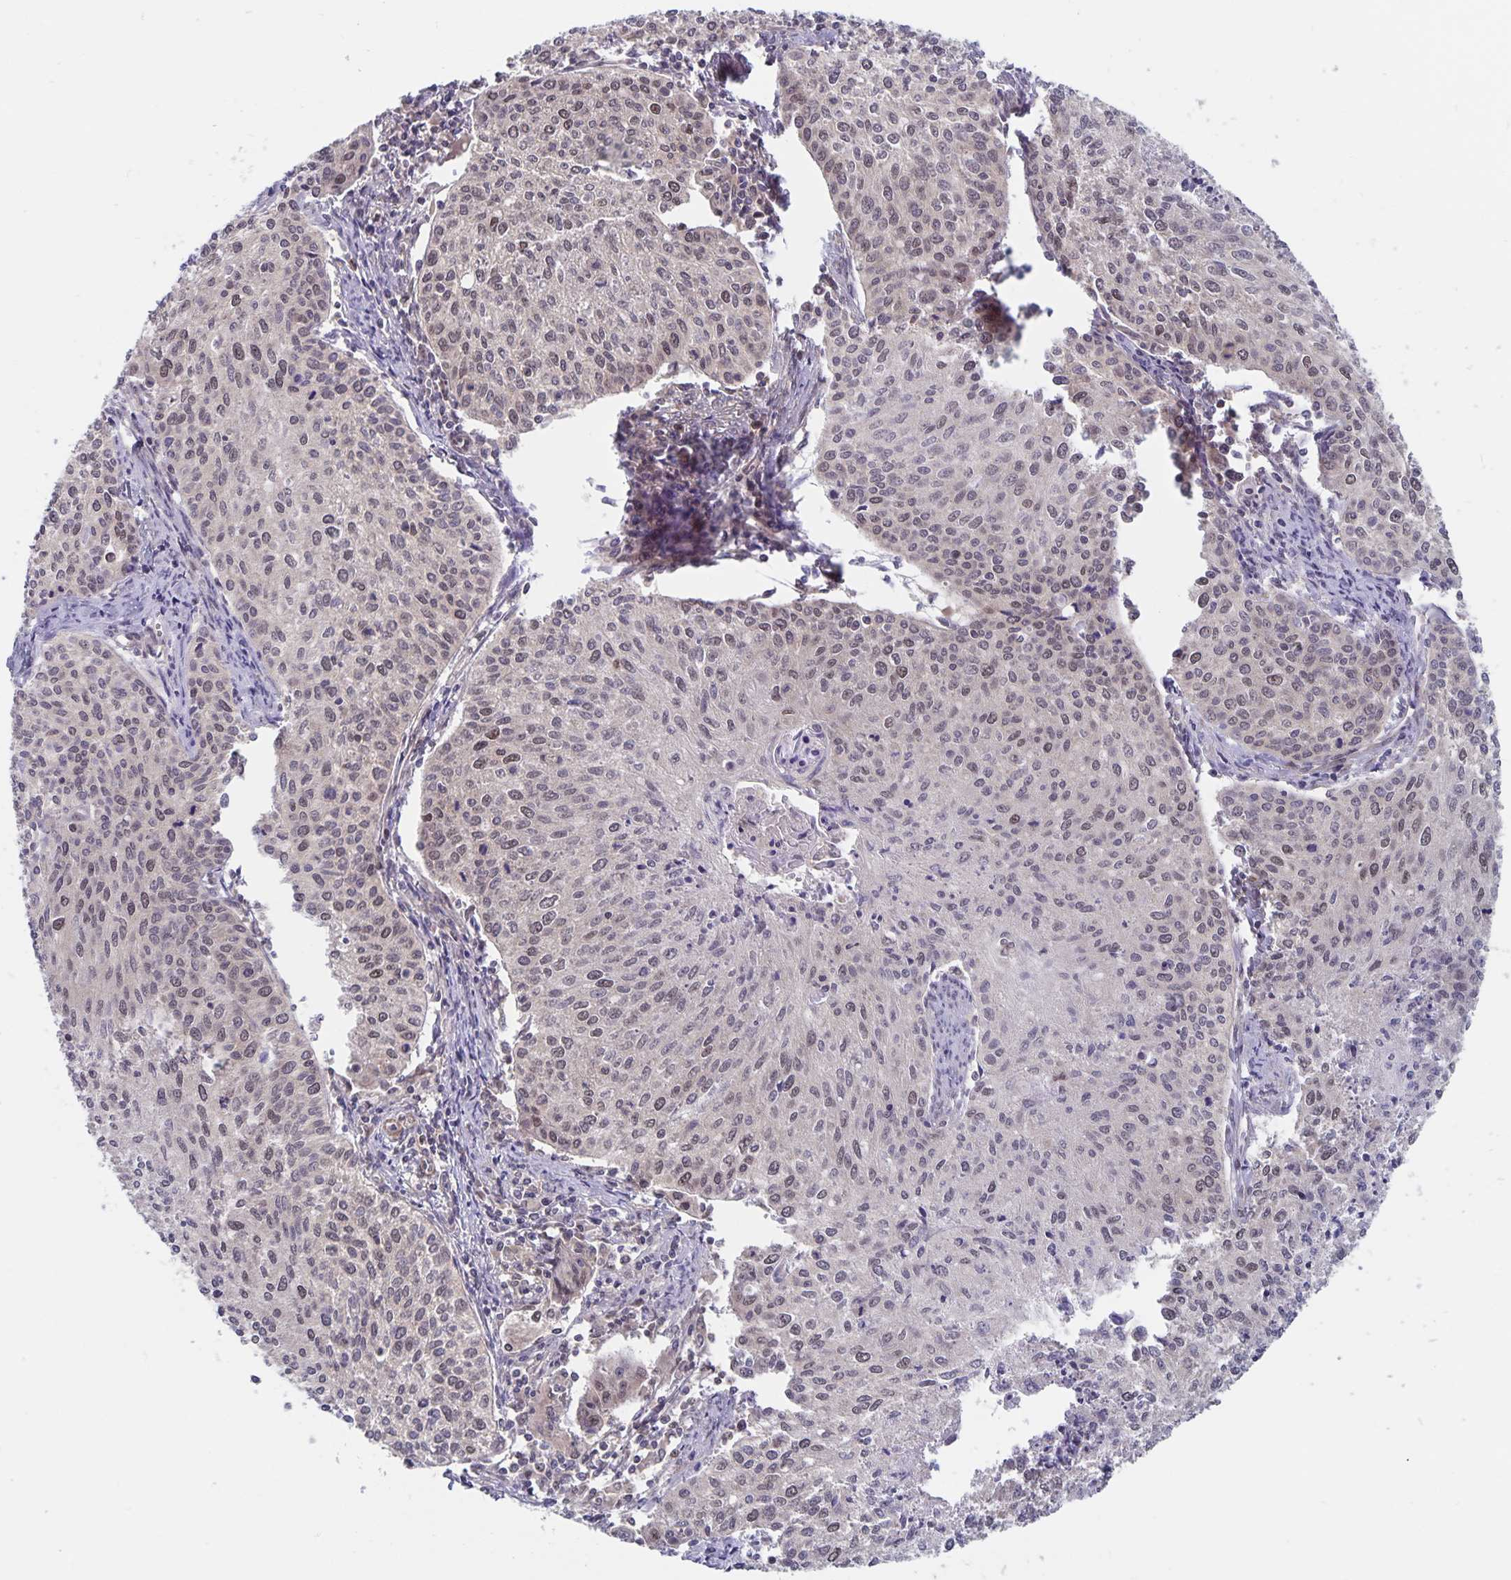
{"staining": {"intensity": "weak", "quantity": "25%-75%", "location": "nuclear"}, "tissue": "cervical cancer", "cell_type": "Tumor cells", "image_type": "cancer", "snomed": [{"axis": "morphology", "description": "Squamous cell carcinoma, NOS"}, {"axis": "topography", "description": "Cervix"}], "caption": "Immunohistochemical staining of cervical squamous cell carcinoma reveals weak nuclear protein staining in approximately 25%-75% of tumor cells.", "gene": "BAG6", "patient": {"sex": "female", "age": 38}}